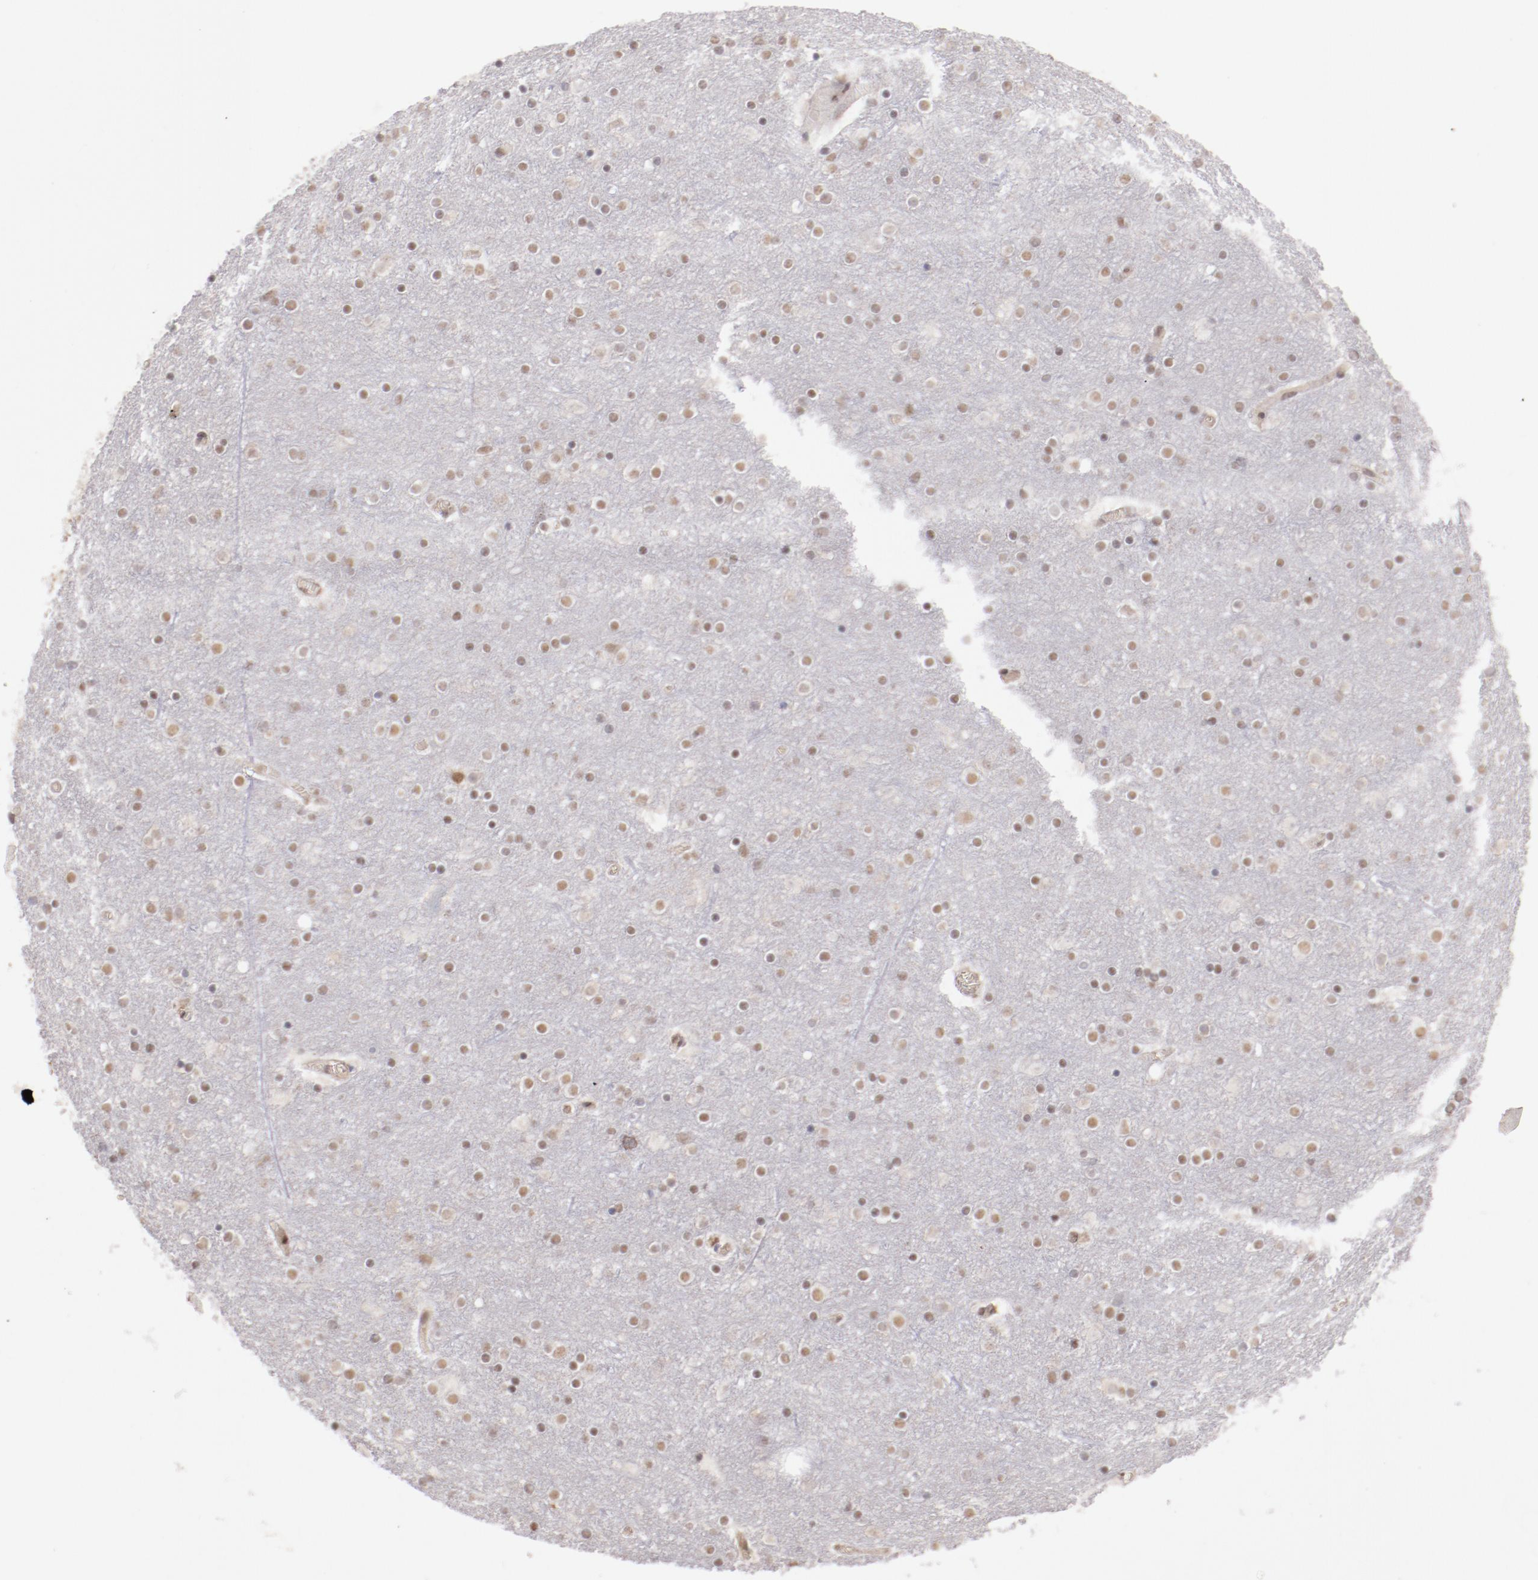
{"staining": {"intensity": "negative", "quantity": "none", "location": "none"}, "tissue": "cerebral cortex", "cell_type": "Endothelial cells", "image_type": "normal", "snomed": [{"axis": "morphology", "description": "Normal tissue, NOS"}, {"axis": "topography", "description": "Cerebral cortex"}], "caption": "Immunohistochemical staining of benign cerebral cortex shows no significant expression in endothelial cells.", "gene": "NFE2", "patient": {"sex": "female", "age": 54}}